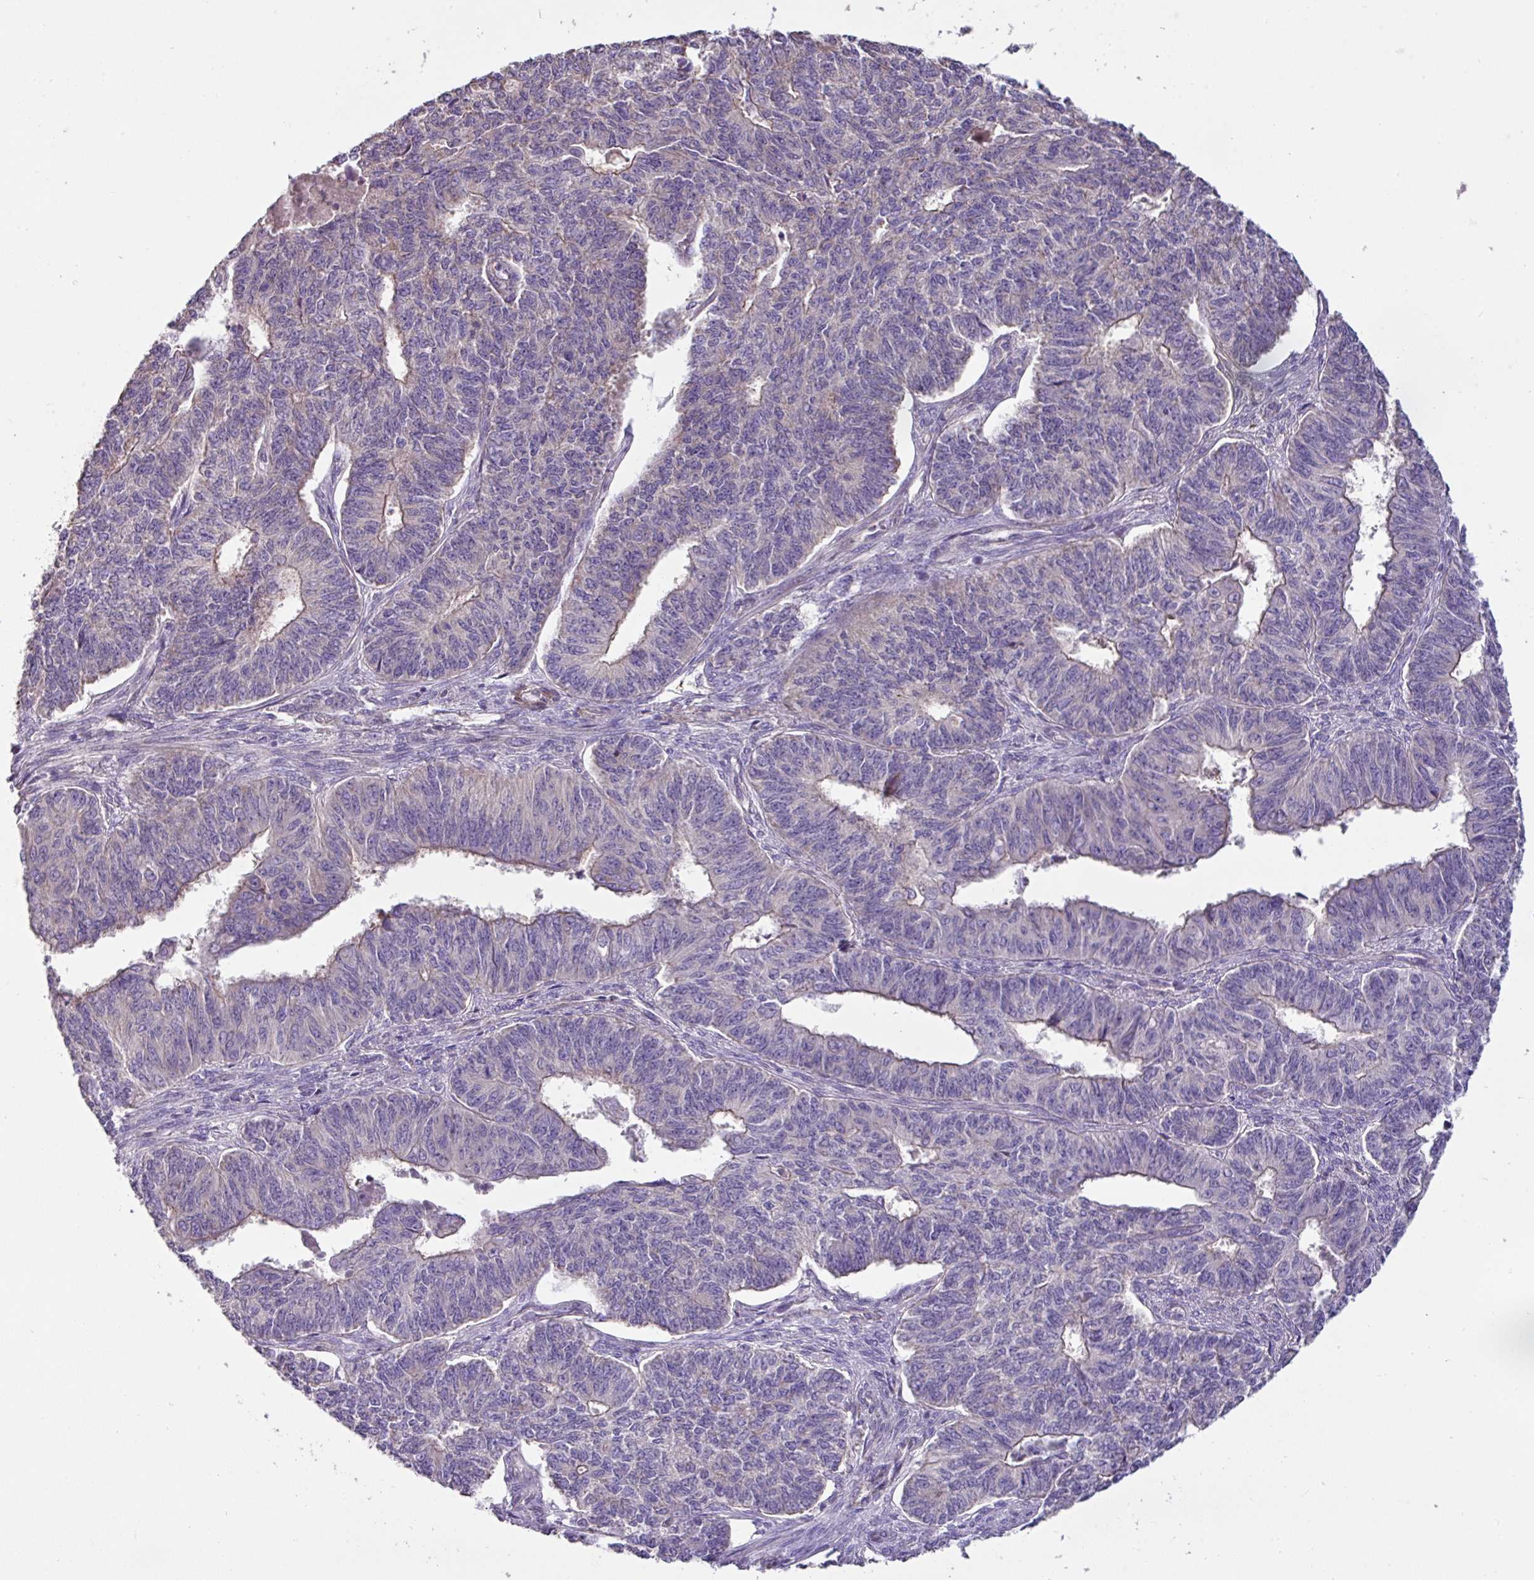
{"staining": {"intensity": "negative", "quantity": "none", "location": "none"}, "tissue": "endometrial cancer", "cell_type": "Tumor cells", "image_type": "cancer", "snomed": [{"axis": "morphology", "description": "Adenocarcinoma, NOS"}, {"axis": "topography", "description": "Endometrium"}], "caption": "Tumor cells show no significant protein positivity in endometrial cancer (adenocarcinoma).", "gene": "MRRF", "patient": {"sex": "female", "age": 32}}